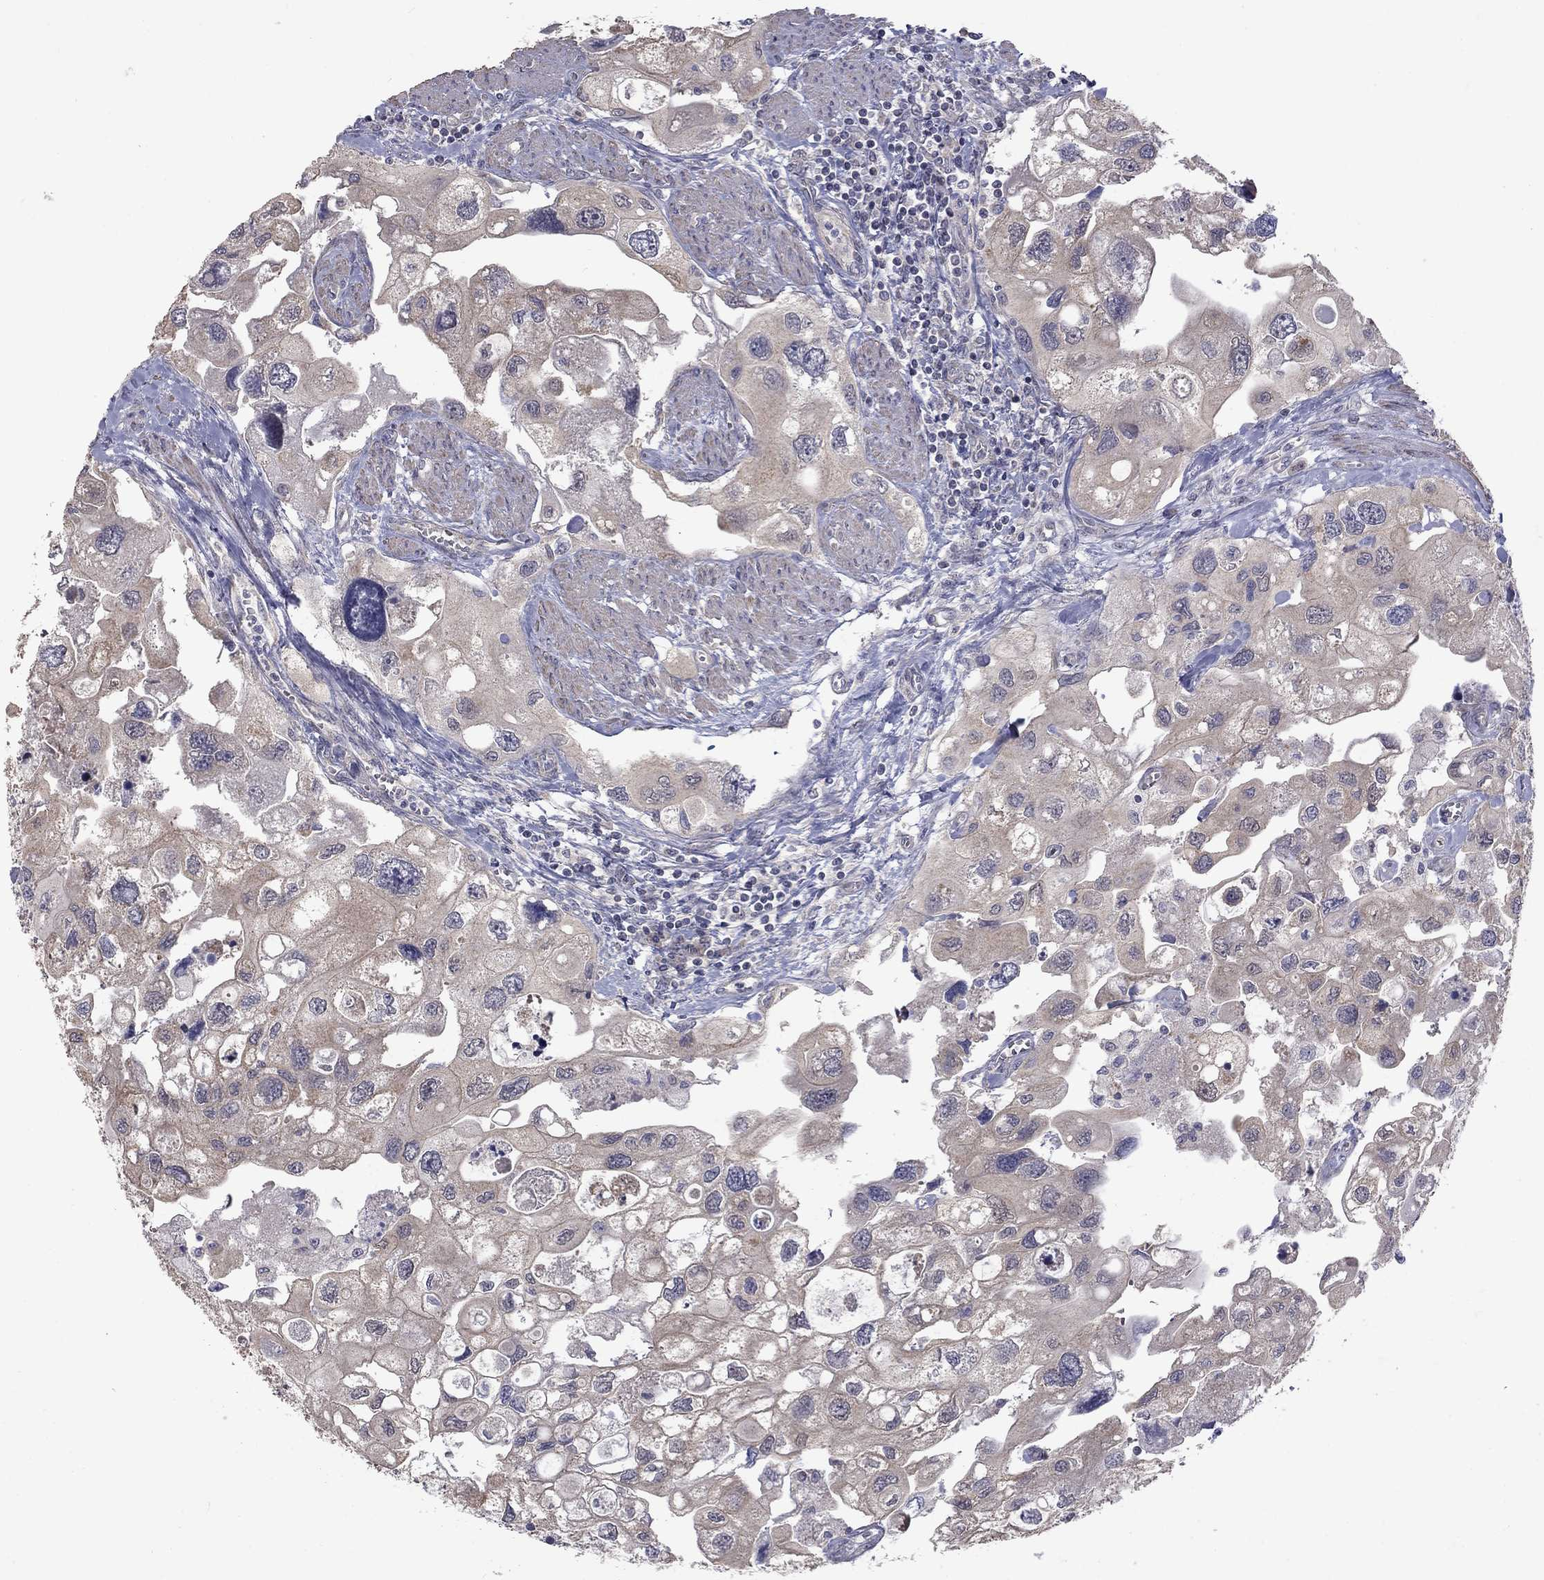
{"staining": {"intensity": "weak", "quantity": ">75%", "location": "cytoplasmic/membranous"}, "tissue": "urothelial cancer", "cell_type": "Tumor cells", "image_type": "cancer", "snomed": [{"axis": "morphology", "description": "Urothelial carcinoma, High grade"}, {"axis": "topography", "description": "Urinary bladder"}], "caption": "Protein positivity by immunohistochemistry (IHC) displays weak cytoplasmic/membranous expression in about >75% of tumor cells in urothelial carcinoma (high-grade).", "gene": "SLC39A14", "patient": {"sex": "male", "age": 59}}